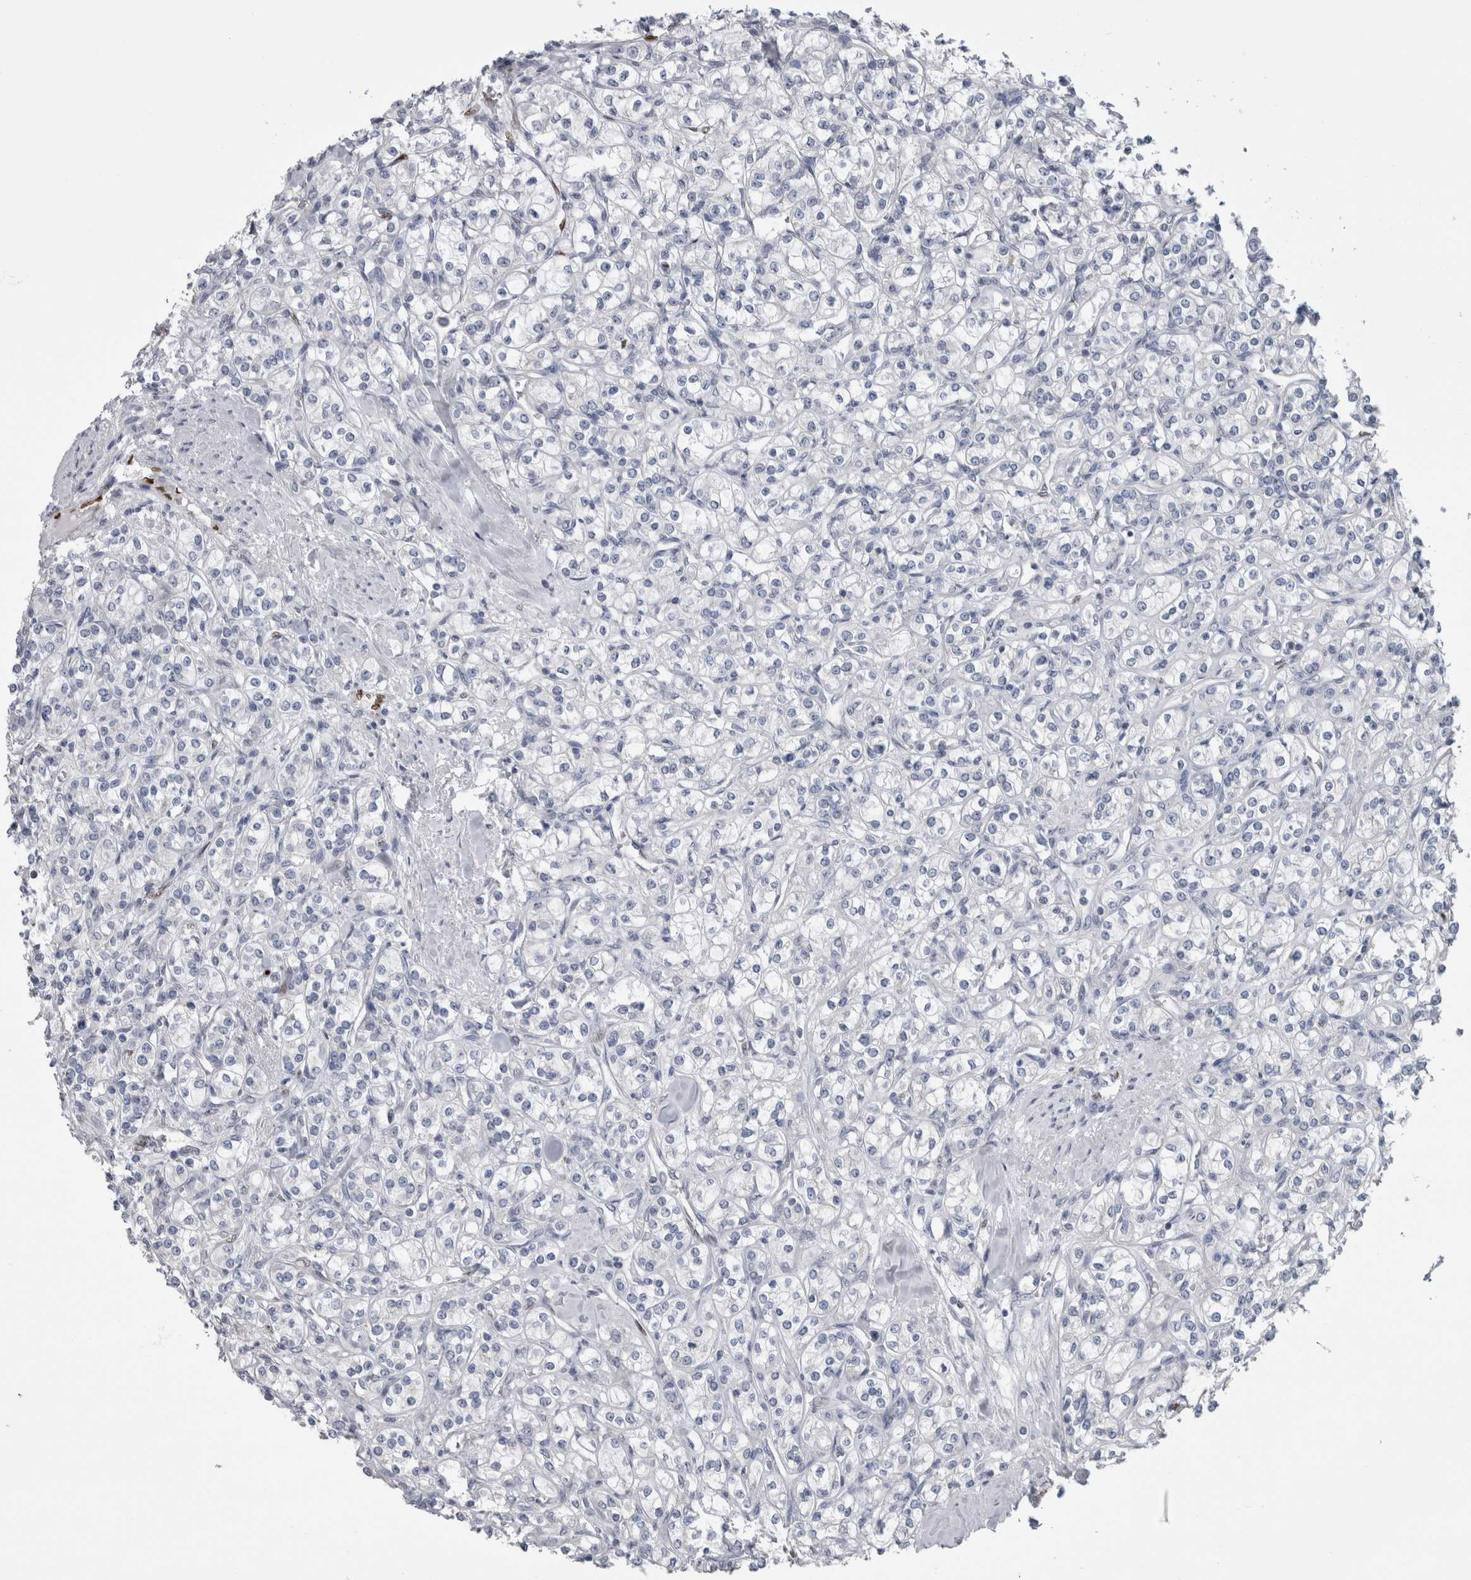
{"staining": {"intensity": "negative", "quantity": "none", "location": "none"}, "tissue": "renal cancer", "cell_type": "Tumor cells", "image_type": "cancer", "snomed": [{"axis": "morphology", "description": "Adenocarcinoma, NOS"}, {"axis": "topography", "description": "Kidney"}], "caption": "Renal adenocarcinoma was stained to show a protein in brown. There is no significant expression in tumor cells.", "gene": "IL33", "patient": {"sex": "male", "age": 77}}